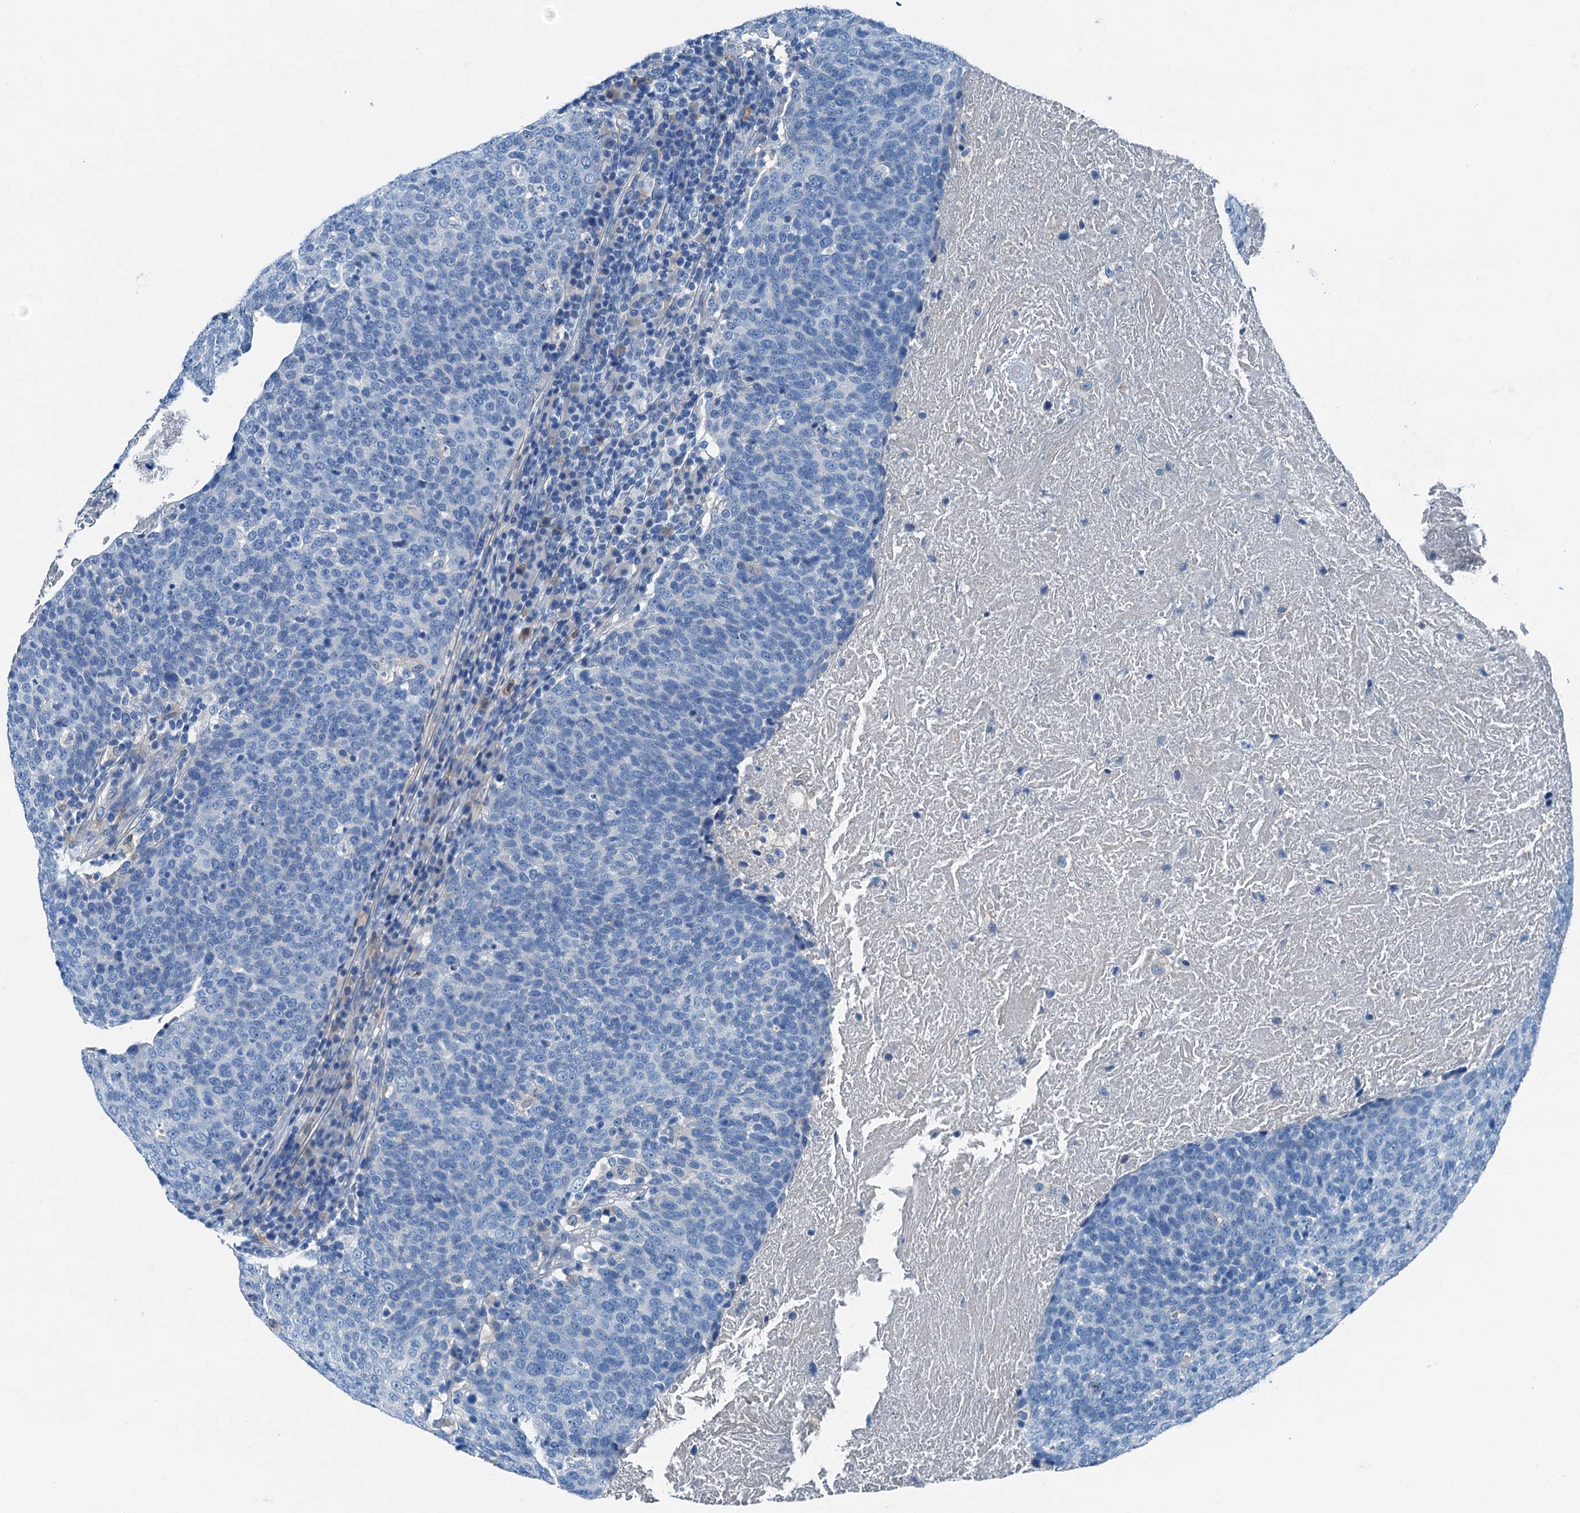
{"staining": {"intensity": "negative", "quantity": "none", "location": "none"}, "tissue": "head and neck cancer", "cell_type": "Tumor cells", "image_type": "cancer", "snomed": [{"axis": "morphology", "description": "Squamous cell carcinoma, NOS"}, {"axis": "morphology", "description": "Squamous cell carcinoma, metastatic, NOS"}, {"axis": "topography", "description": "Lymph node"}, {"axis": "topography", "description": "Head-Neck"}], "caption": "Immunohistochemistry of human head and neck cancer shows no staining in tumor cells. (Brightfield microscopy of DAB (3,3'-diaminobenzidine) immunohistochemistry at high magnification).", "gene": "RAB3IL1", "patient": {"sex": "male", "age": 62}}